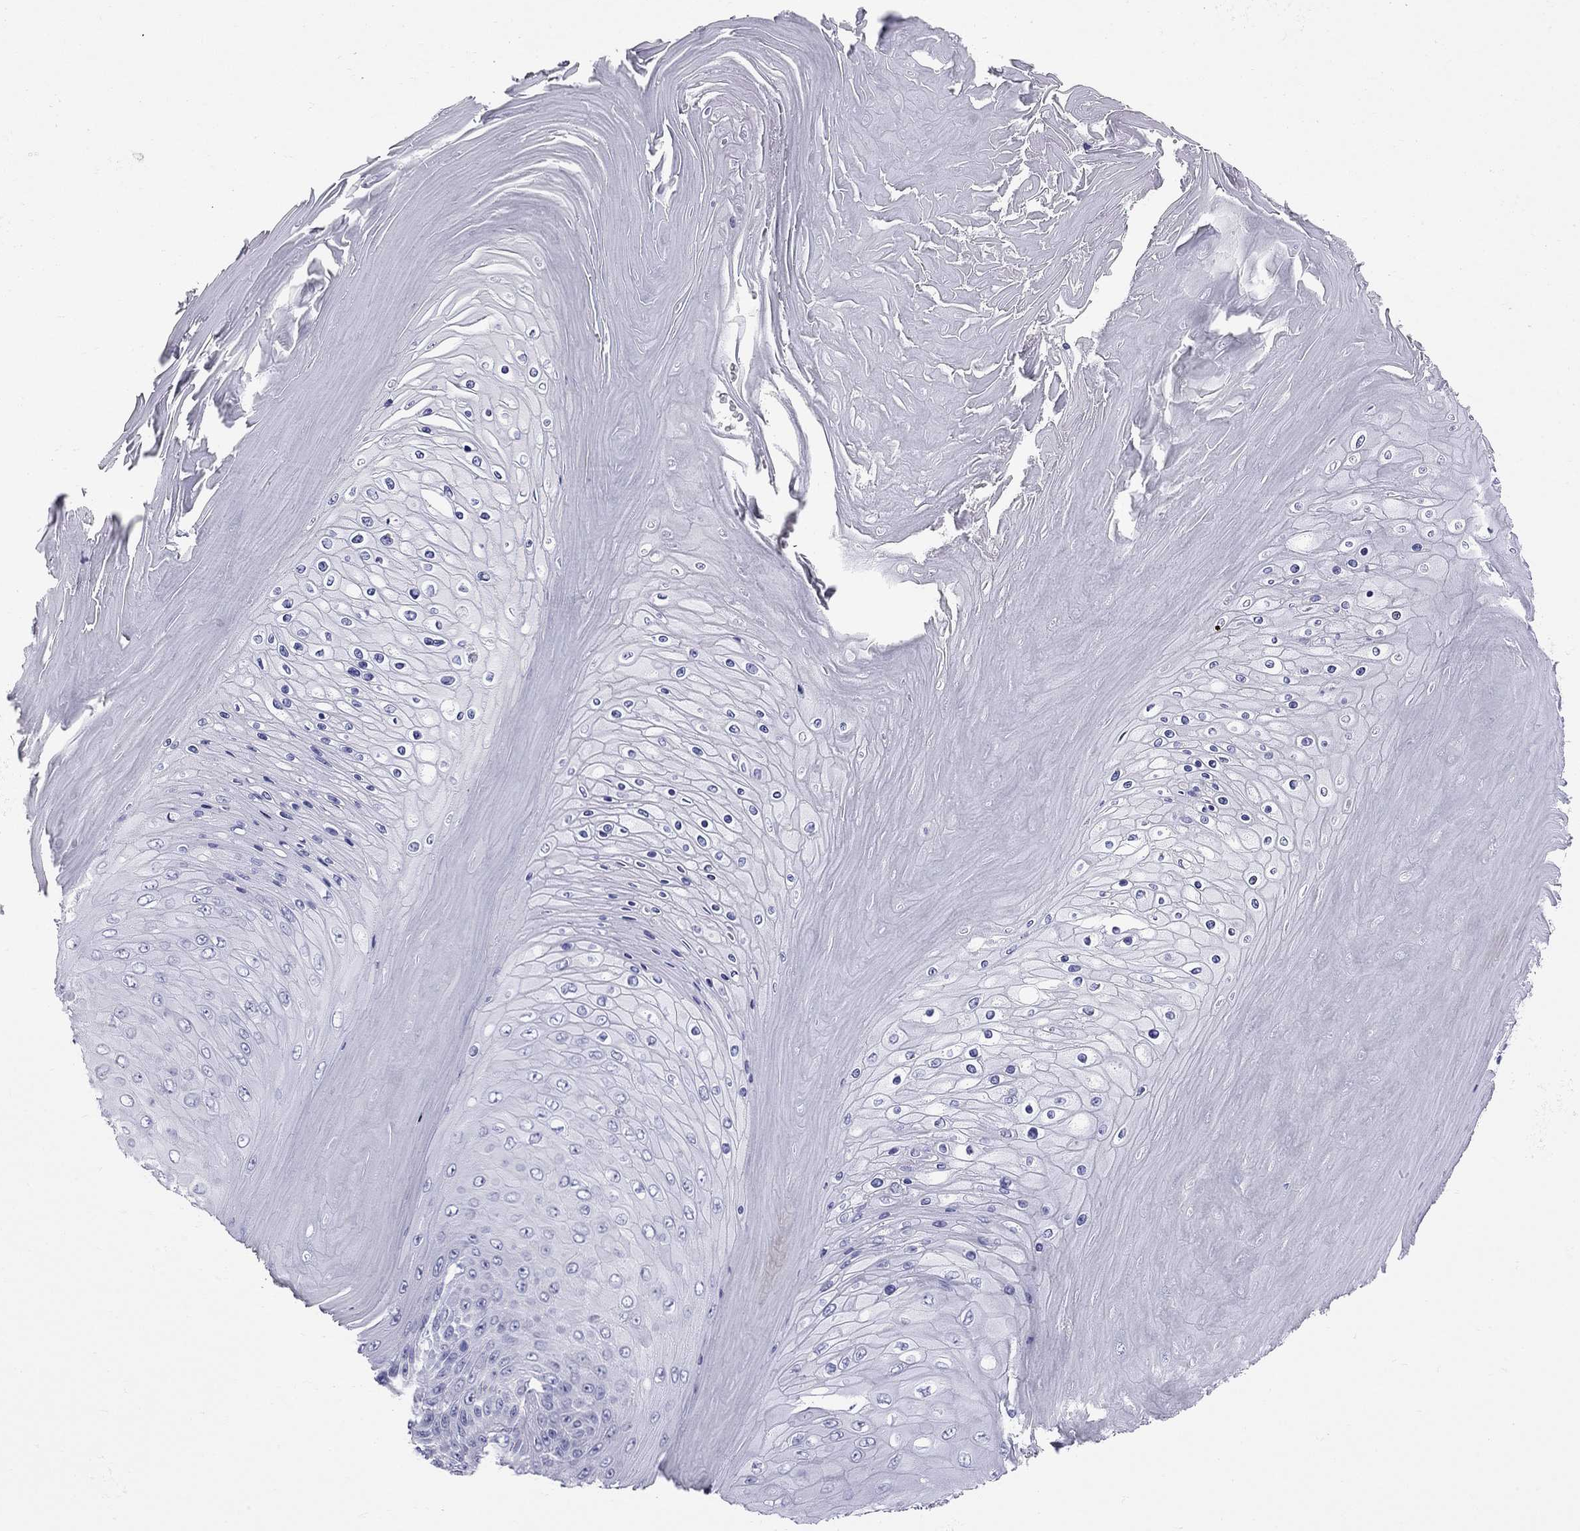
{"staining": {"intensity": "negative", "quantity": "none", "location": "none"}, "tissue": "skin cancer", "cell_type": "Tumor cells", "image_type": "cancer", "snomed": [{"axis": "morphology", "description": "Squamous cell carcinoma, NOS"}, {"axis": "topography", "description": "Skin"}], "caption": "Protein analysis of squamous cell carcinoma (skin) displays no significant expression in tumor cells.", "gene": "TRPM3", "patient": {"sex": "male", "age": 62}}